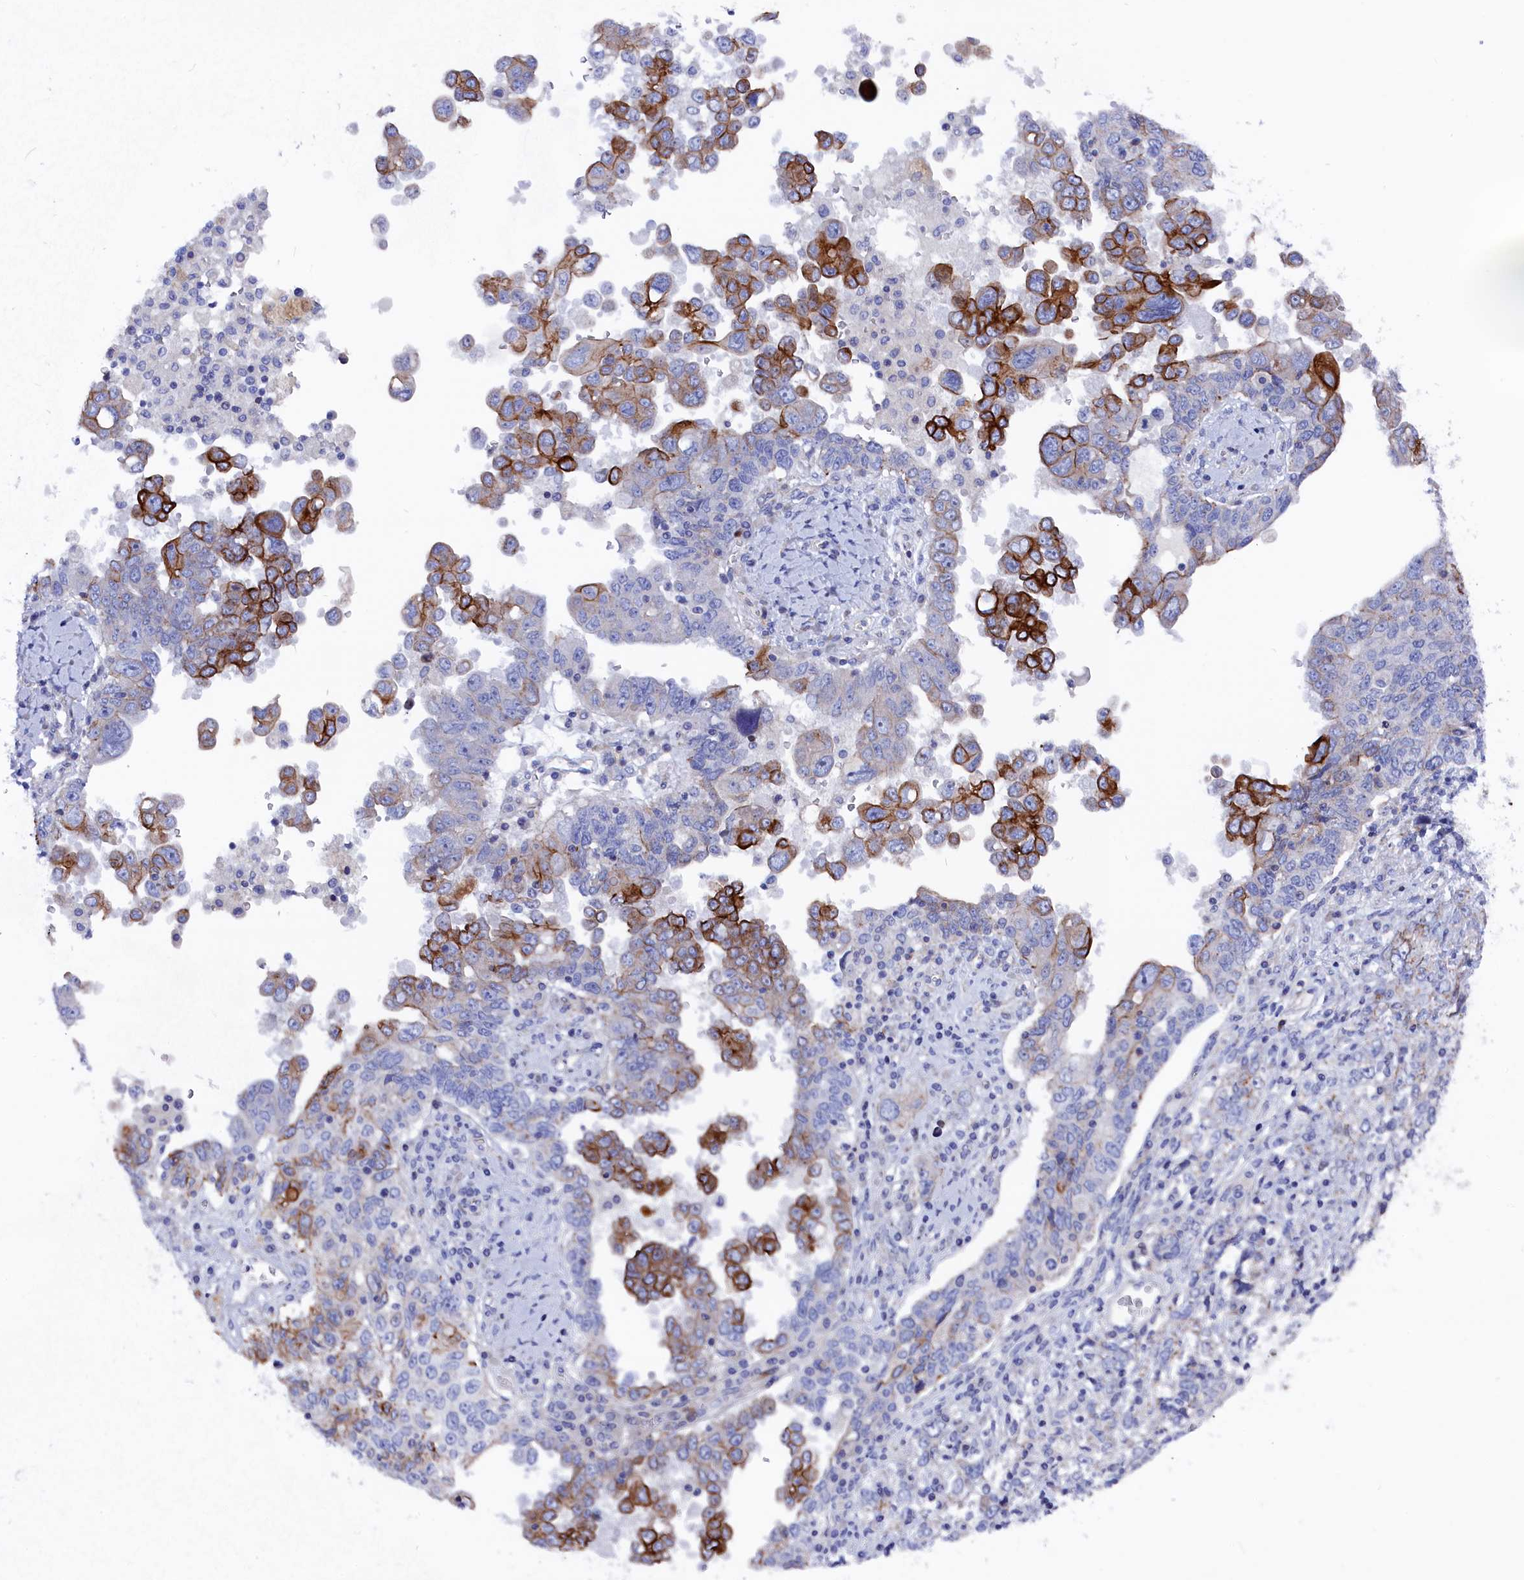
{"staining": {"intensity": "strong", "quantity": "<25%", "location": "cytoplasmic/membranous"}, "tissue": "ovarian cancer", "cell_type": "Tumor cells", "image_type": "cancer", "snomed": [{"axis": "morphology", "description": "Carcinoma, endometroid"}, {"axis": "topography", "description": "Ovary"}], "caption": "The image reveals a brown stain indicating the presence of a protein in the cytoplasmic/membranous of tumor cells in ovarian endometroid carcinoma.", "gene": "NUDT7", "patient": {"sex": "female", "age": 62}}